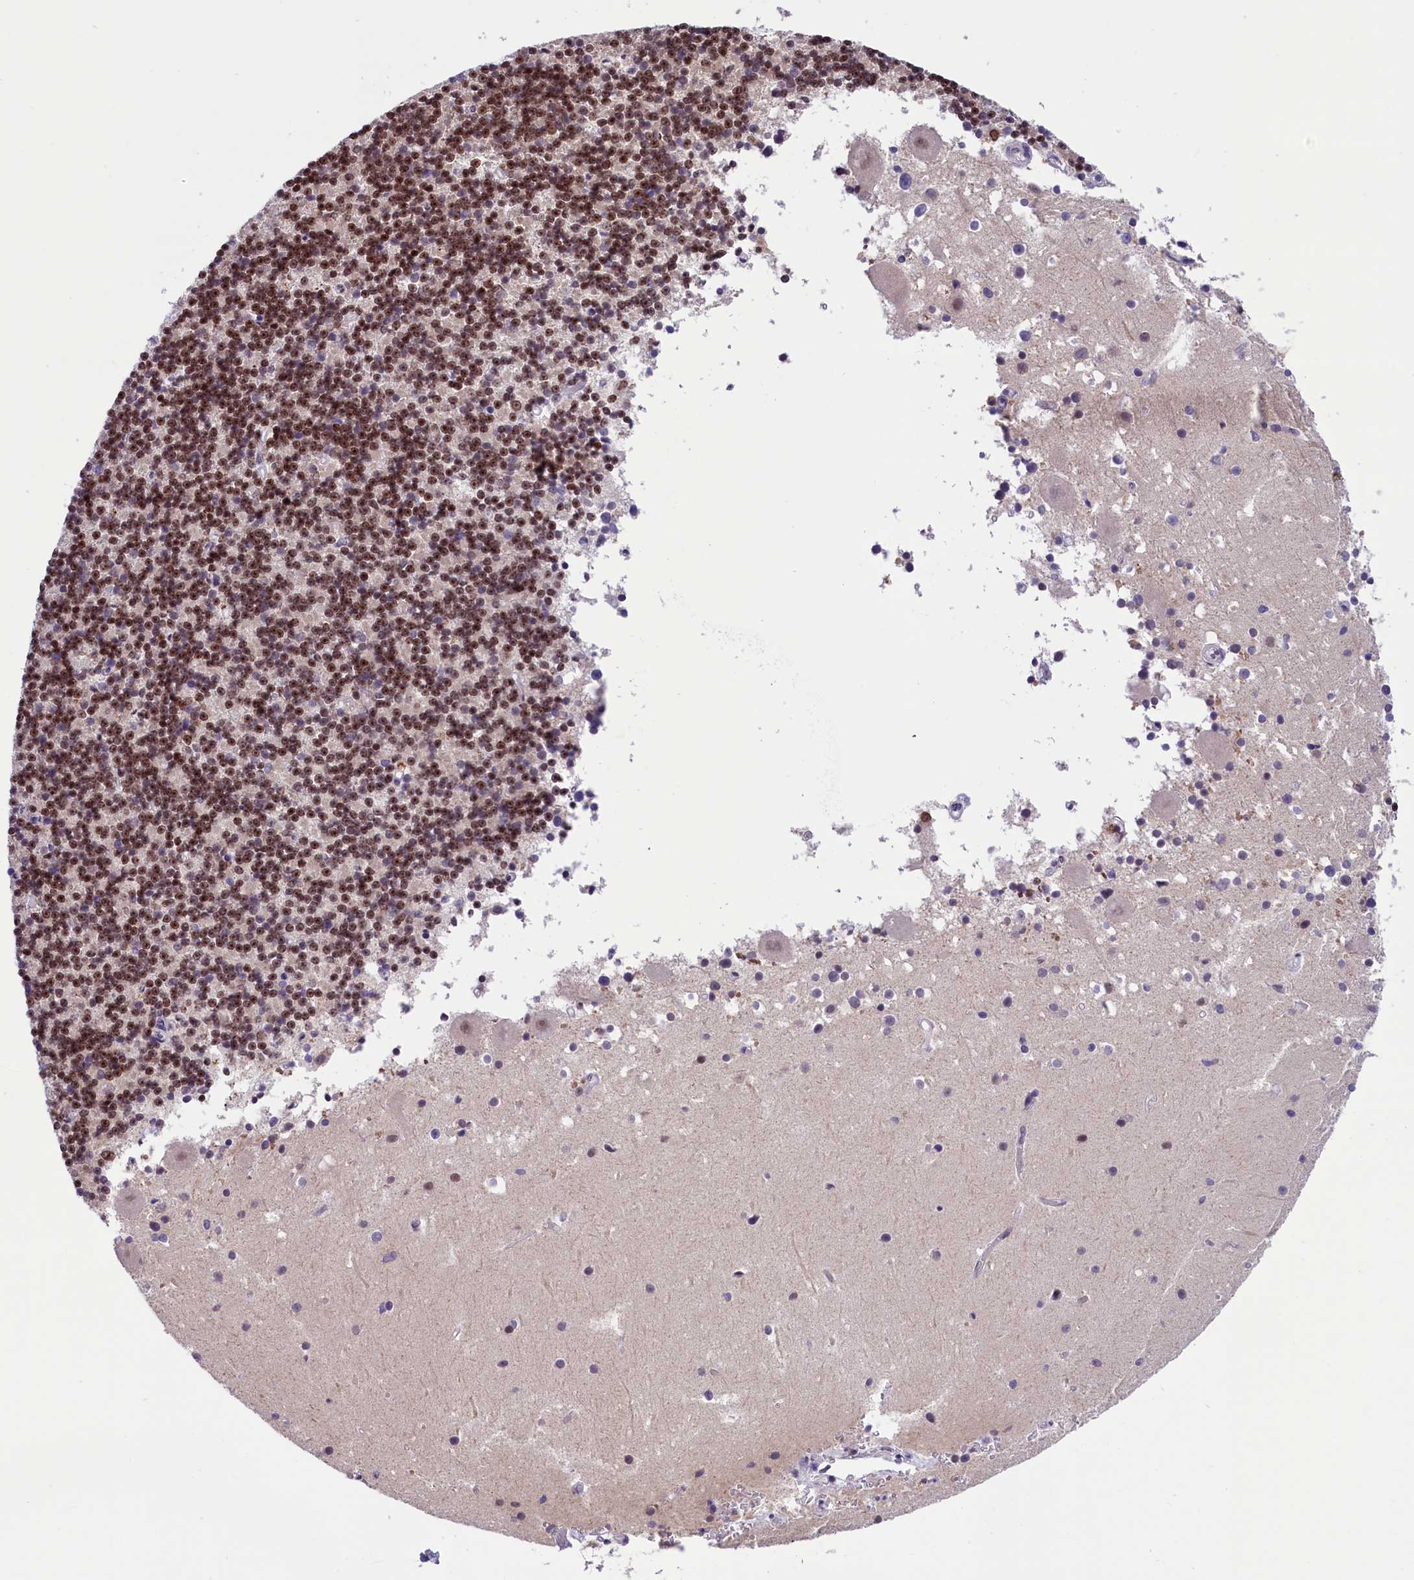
{"staining": {"intensity": "moderate", "quantity": ">75%", "location": "nuclear"}, "tissue": "cerebellum", "cell_type": "Cells in granular layer", "image_type": "normal", "snomed": [{"axis": "morphology", "description": "Normal tissue, NOS"}, {"axis": "topography", "description": "Cerebellum"}], "caption": "Cerebellum was stained to show a protein in brown. There is medium levels of moderate nuclear positivity in approximately >75% of cells in granular layer. The staining was performed using DAB to visualize the protein expression in brown, while the nuclei were stained in blue with hematoxylin (Magnification: 20x).", "gene": "CDYL2", "patient": {"sex": "male", "age": 54}}